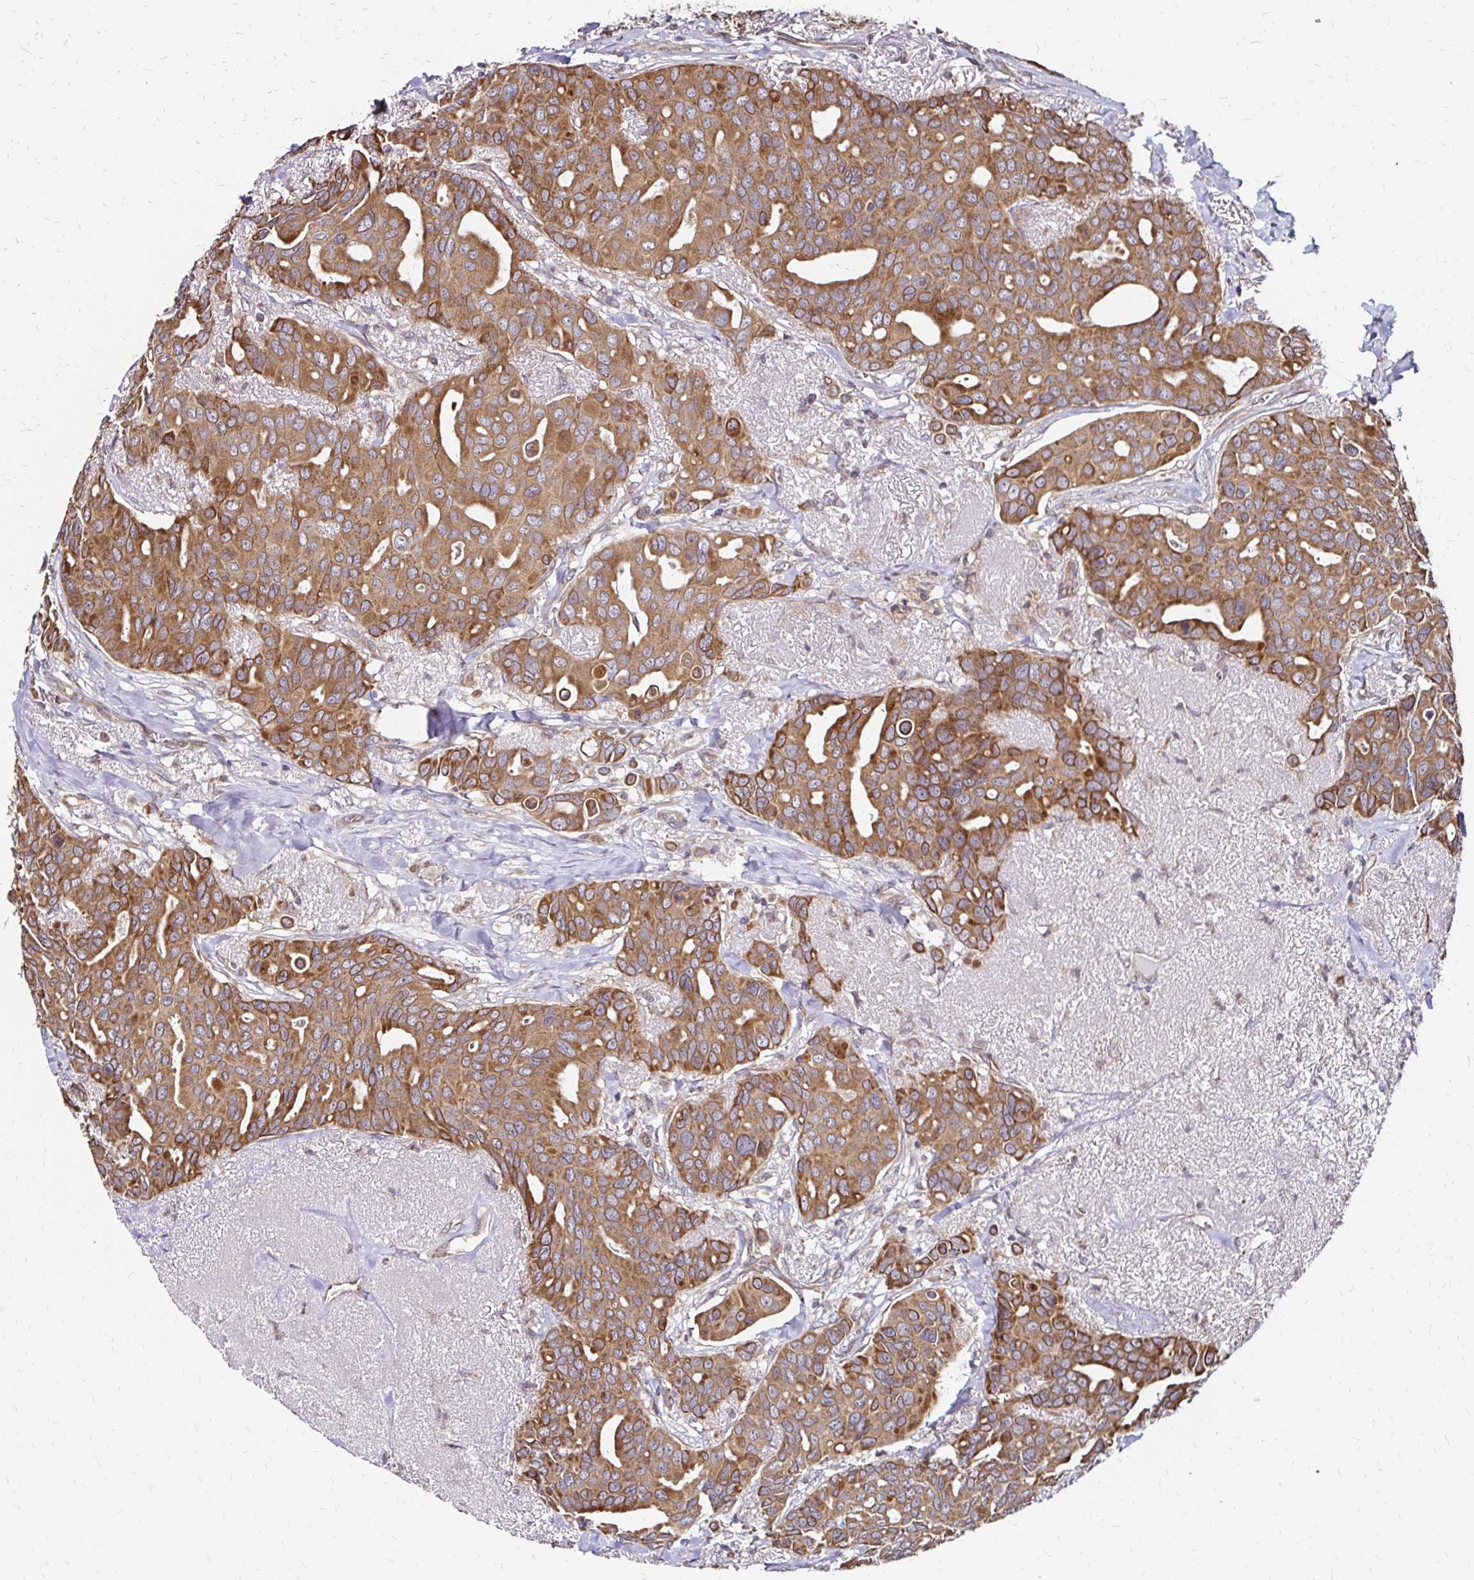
{"staining": {"intensity": "moderate", "quantity": ">75%", "location": "cytoplasmic/membranous"}, "tissue": "breast cancer", "cell_type": "Tumor cells", "image_type": "cancer", "snomed": [{"axis": "morphology", "description": "Duct carcinoma"}, {"axis": "topography", "description": "Breast"}], "caption": "Brown immunohistochemical staining in infiltrating ductal carcinoma (breast) reveals moderate cytoplasmic/membranous positivity in about >75% of tumor cells. Immunohistochemistry (ihc) stains the protein of interest in brown and the nuclei are stained blue.", "gene": "ZW10", "patient": {"sex": "female", "age": 54}}